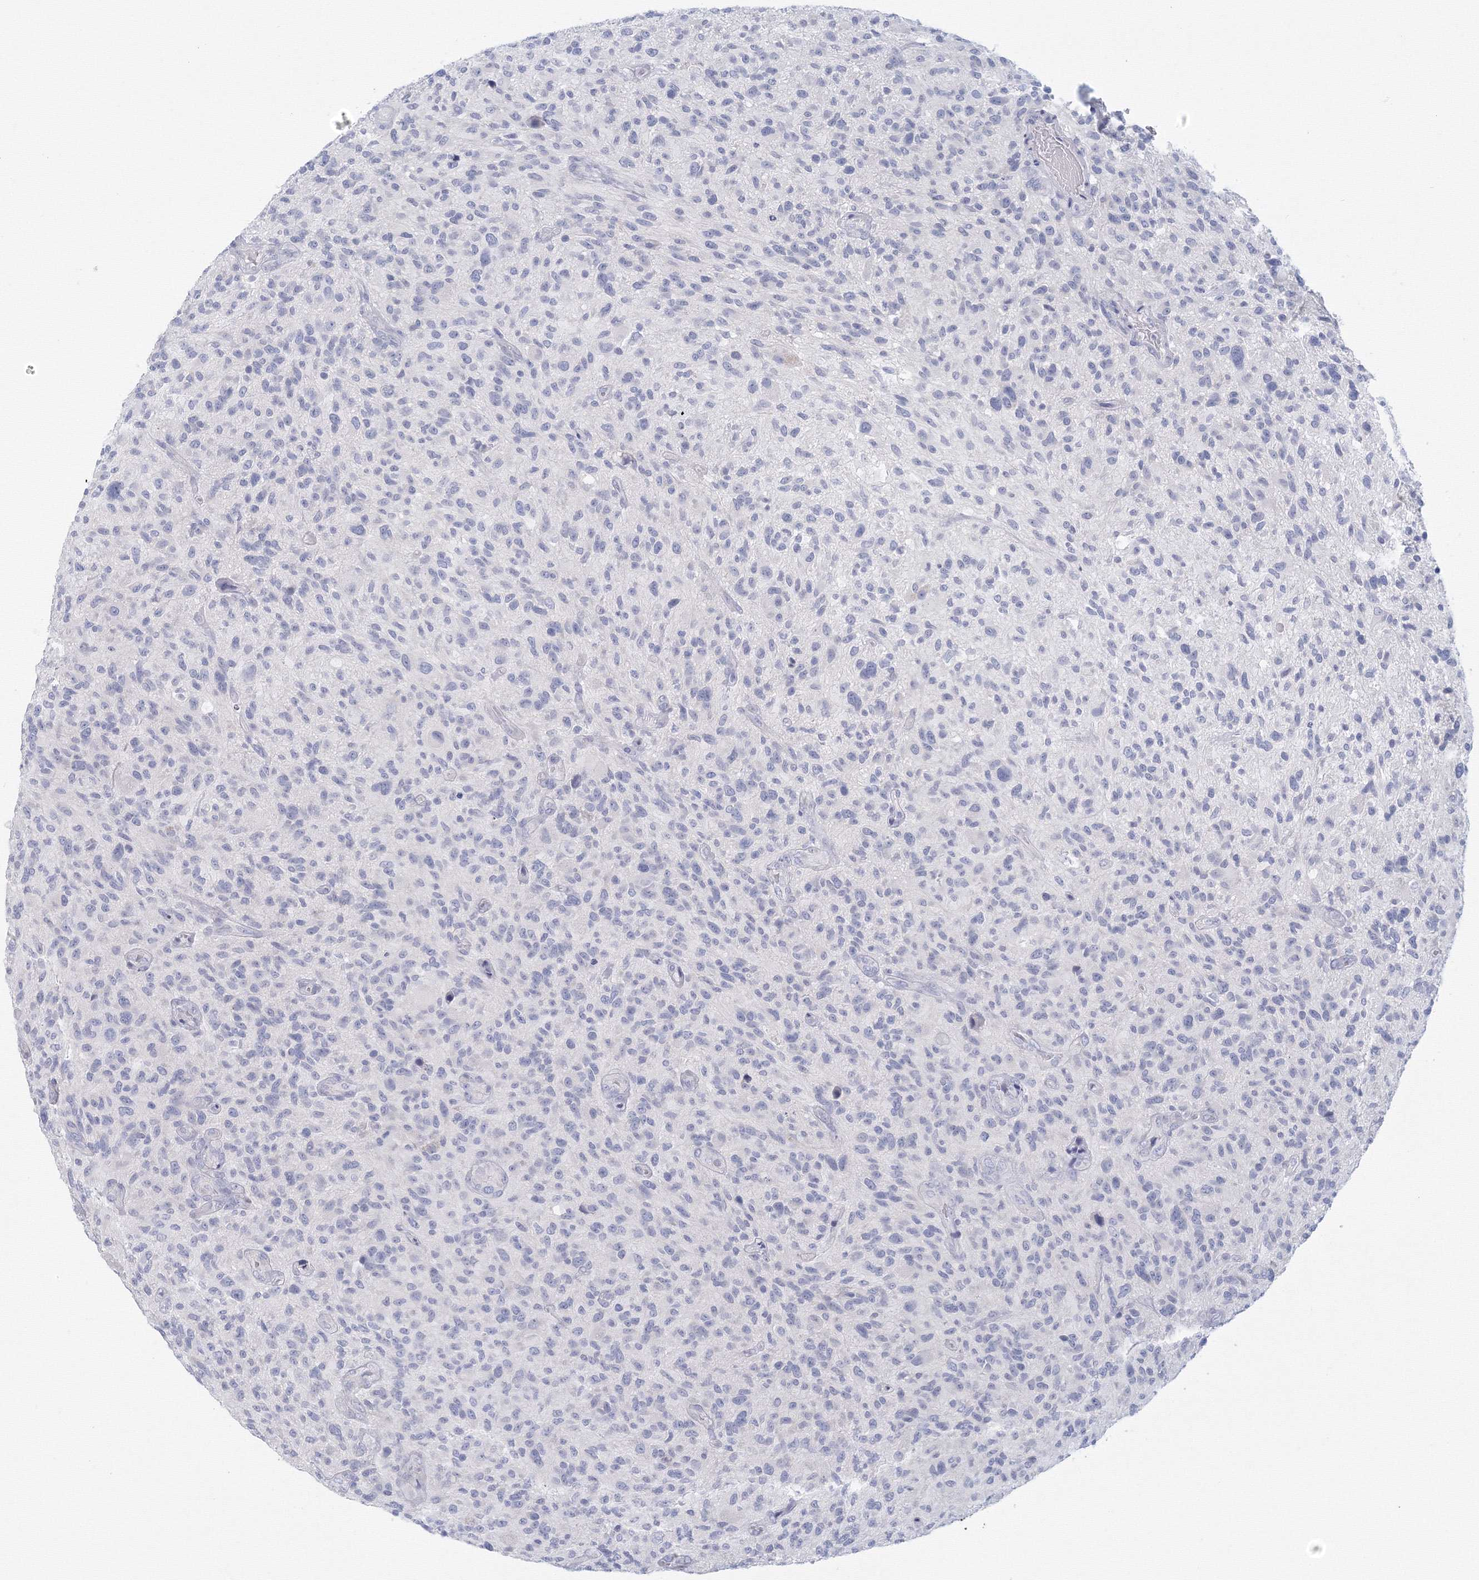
{"staining": {"intensity": "negative", "quantity": "none", "location": "none"}, "tissue": "glioma", "cell_type": "Tumor cells", "image_type": "cancer", "snomed": [{"axis": "morphology", "description": "Glioma, malignant, High grade"}, {"axis": "topography", "description": "Brain"}], "caption": "This is an immunohistochemistry image of human malignant glioma (high-grade). There is no positivity in tumor cells.", "gene": "TACC2", "patient": {"sex": "male", "age": 47}}